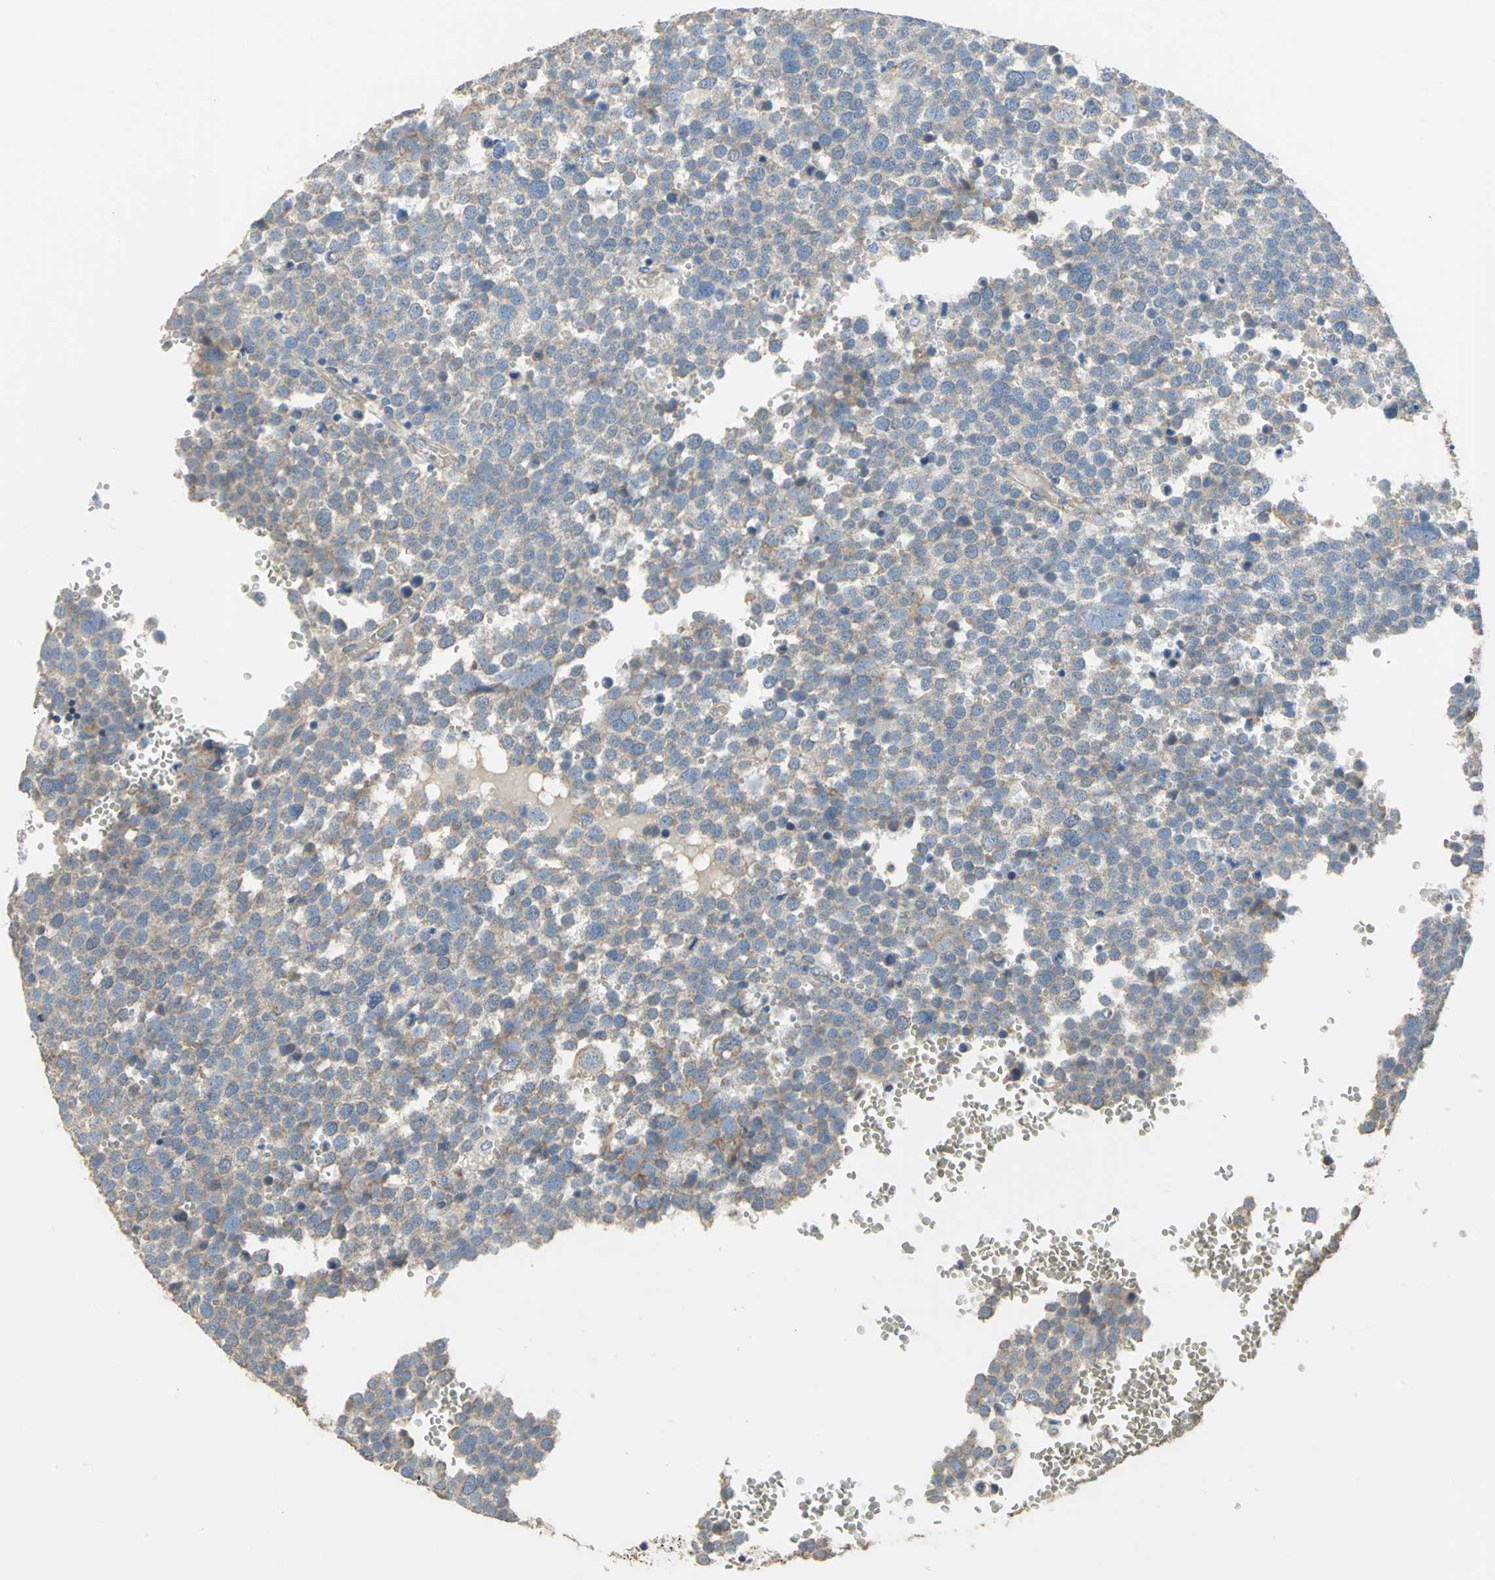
{"staining": {"intensity": "weak", "quantity": "25%-75%", "location": "cytoplasmic/membranous"}, "tissue": "testis cancer", "cell_type": "Tumor cells", "image_type": "cancer", "snomed": [{"axis": "morphology", "description": "Seminoma, NOS"}, {"axis": "topography", "description": "Testis"}], "caption": "Protein expression analysis of testis cancer displays weak cytoplasmic/membranous staining in about 25%-75% of tumor cells.", "gene": "HTR1F", "patient": {"sex": "male", "age": 71}}